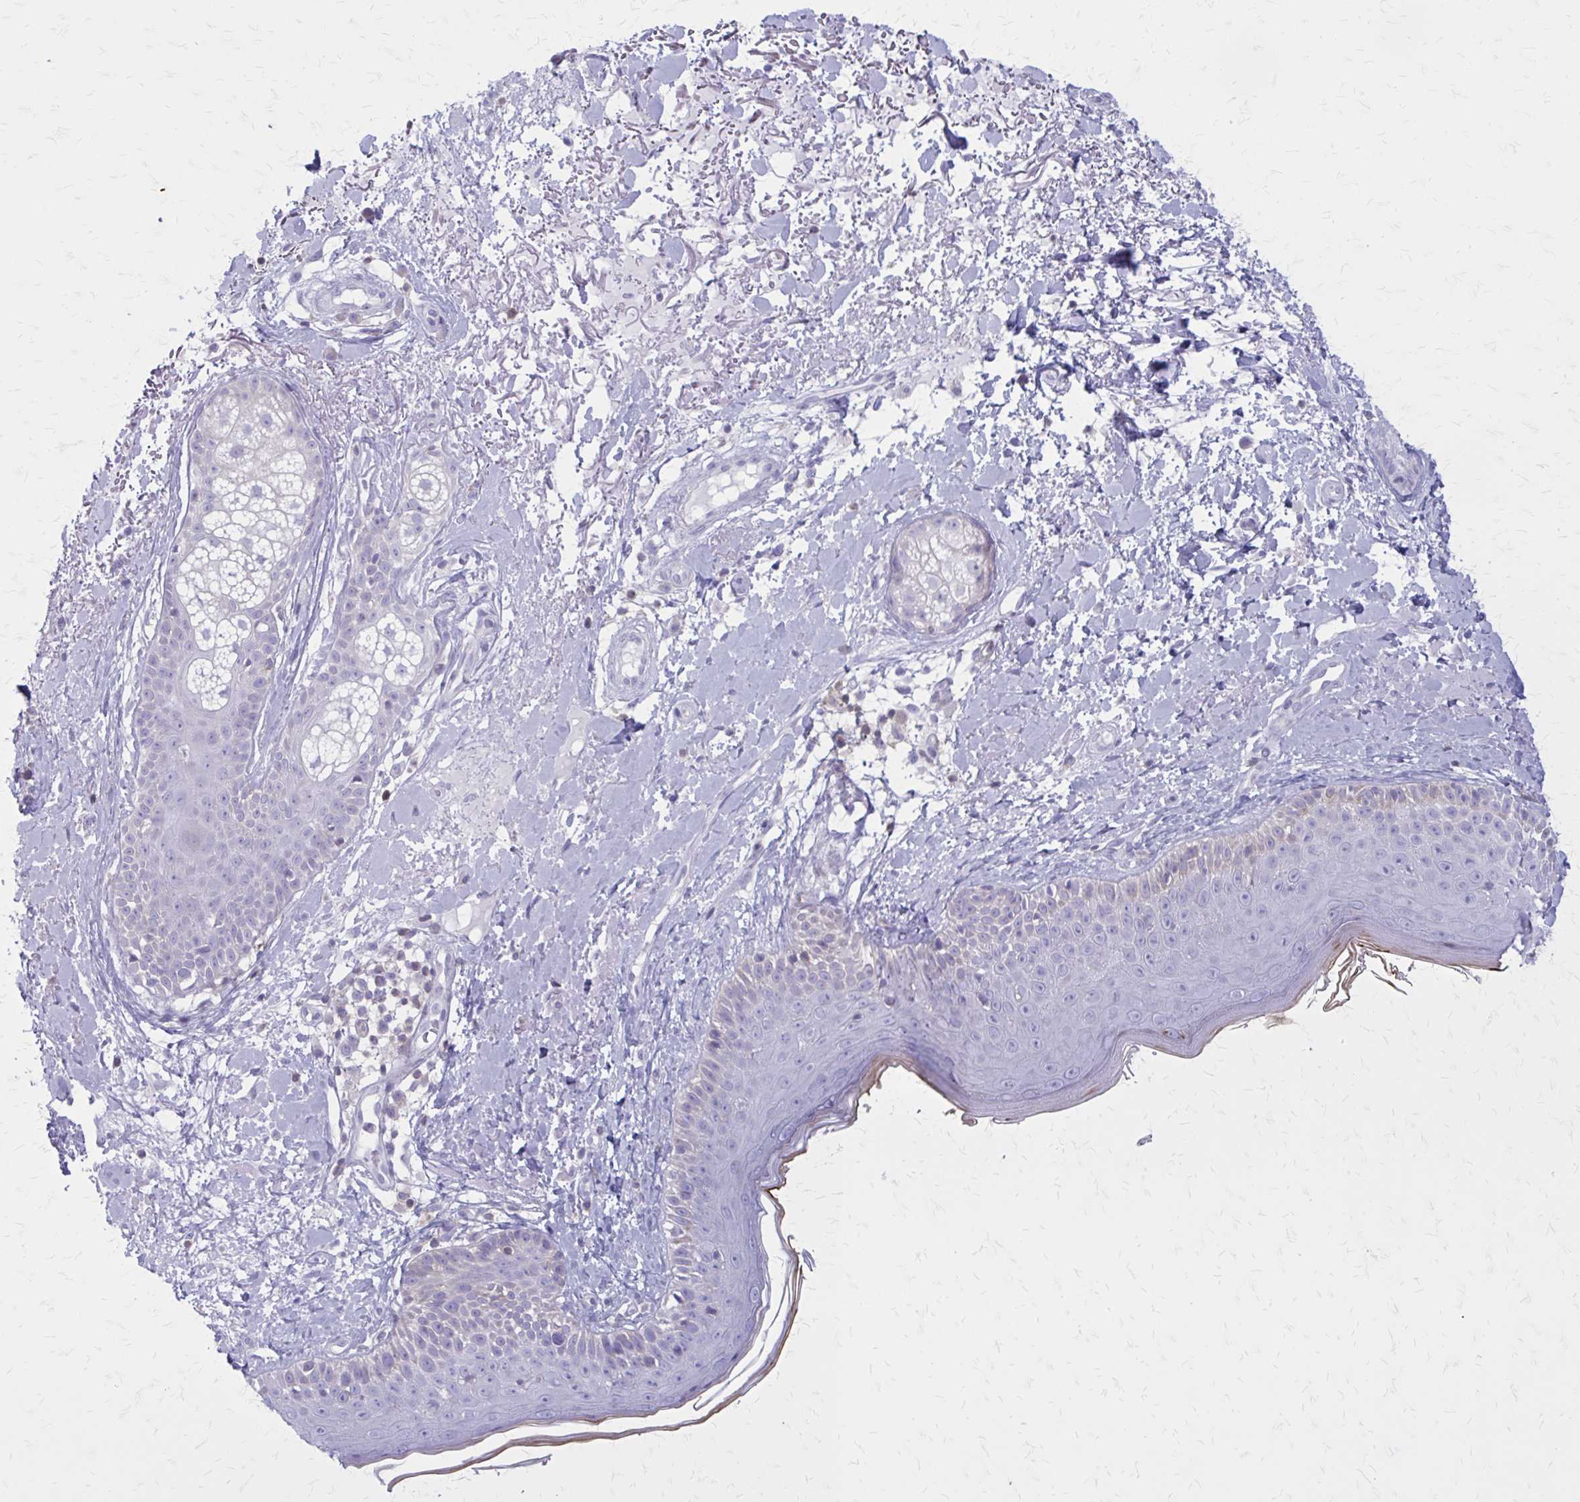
{"staining": {"intensity": "negative", "quantity": "none", "location": "none"}, "tissue": "skin", "cell_type": "Fibroblasts", "image_type": "normal", "snomed": [{"axis": "morphology", "description": "Normal tissue, NOS"}, {"axis": "topography", "description": "Skin"}], "caption": "Immunohistochemistry (IHC) of benign skin displays no positivity in fibroblasts.", "gene": "PITPNM1", "patient": {"sex": "male", "age": 73}}